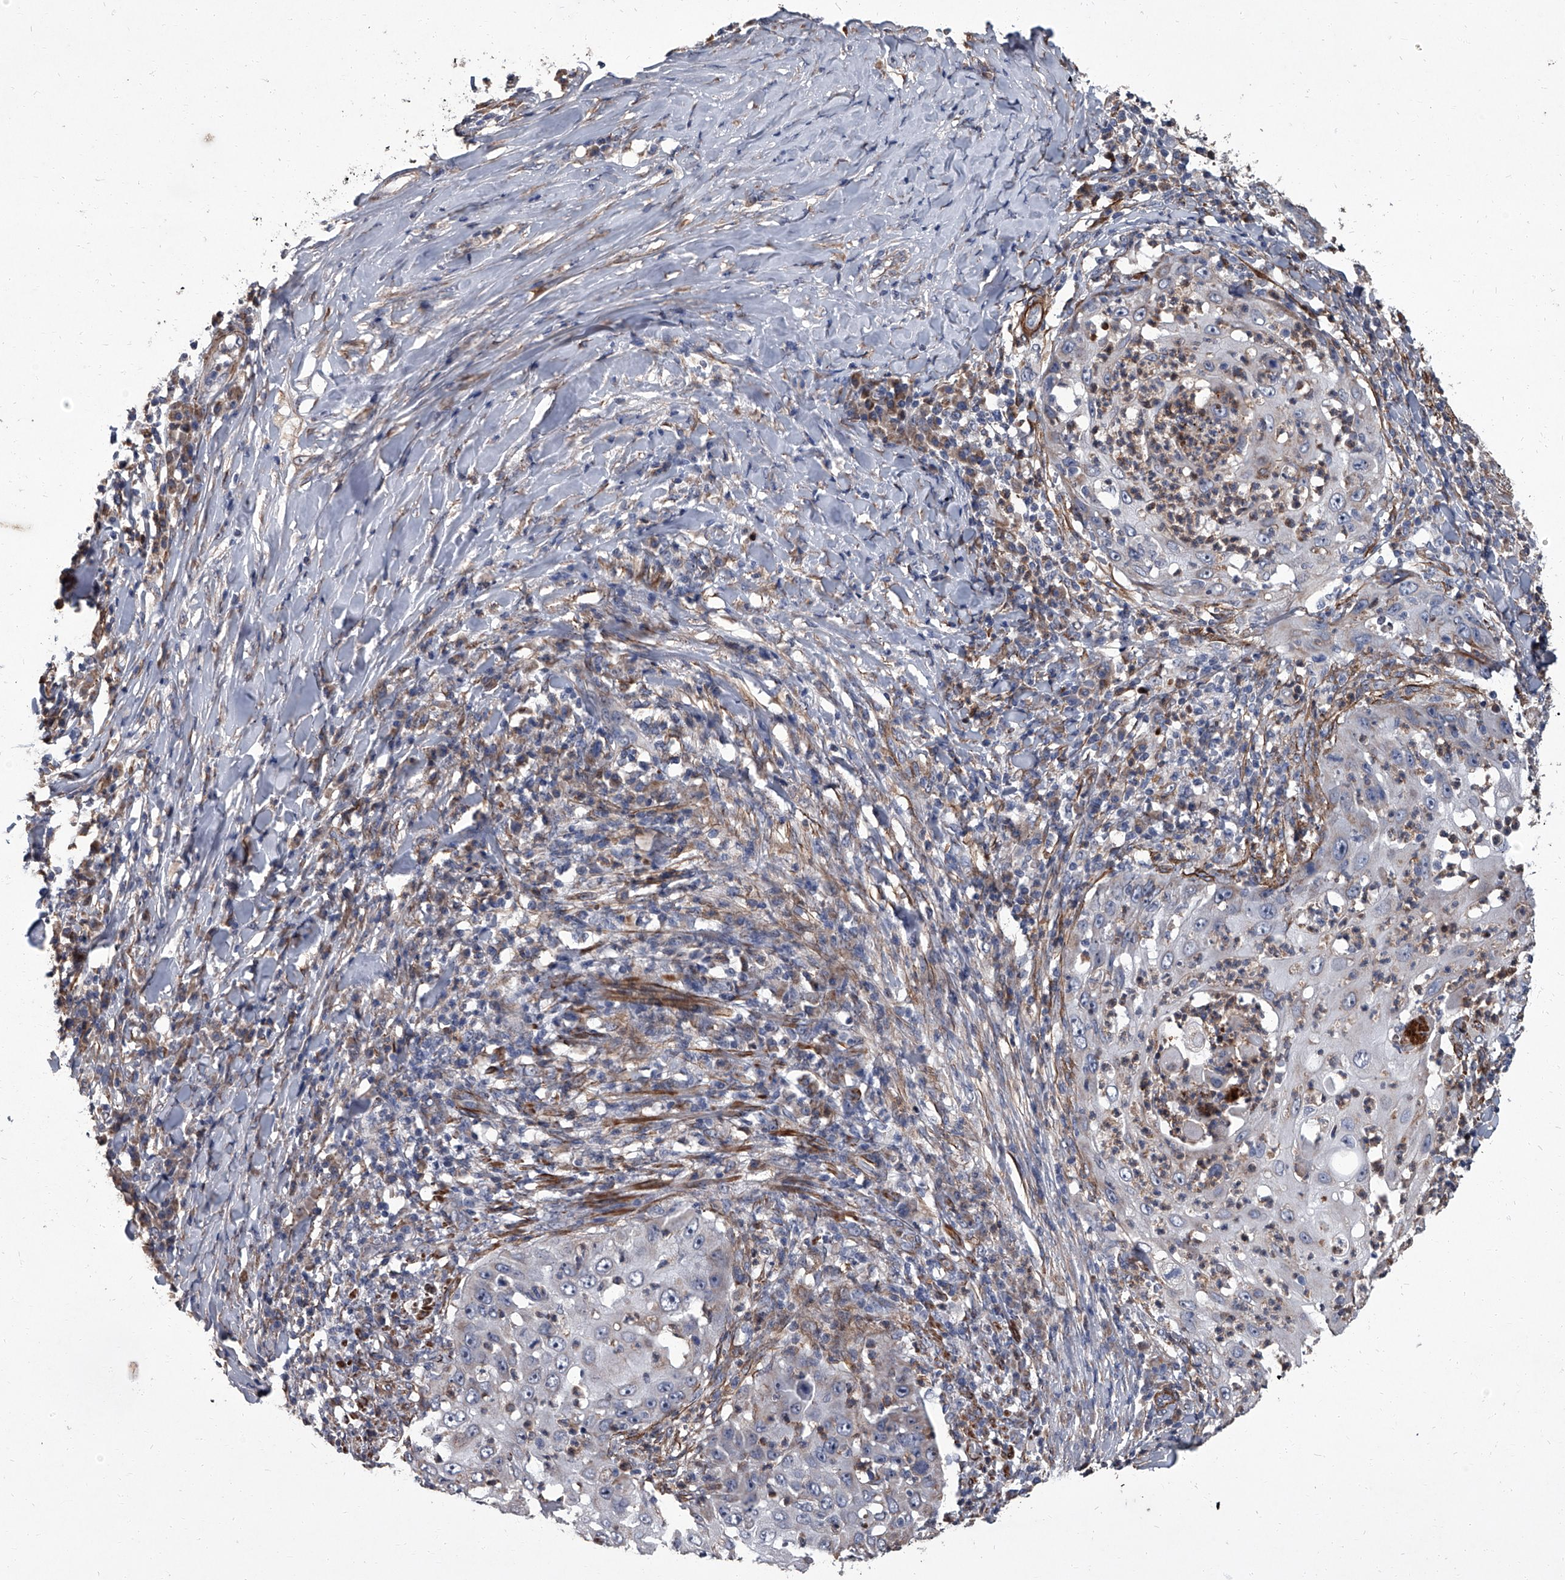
{"staining": {"intensity": "negative", "quantity": "none", "location": "none"}, "tissue": "skin cancer", "cell_type": "Tumor cells", "image_type": "cancer", "snomed": [{"axis": "morphology", "description": "Squamous cell carcinoma, NOS"}, {"axis": "topography", "description": "Skin"}], "caption": "Human skin cancer stained for a protein using immunohistochemistry displays no staining in tumor cells.", "gene": "SIRT4", "patient": {"sex": "female", "age": 44}}